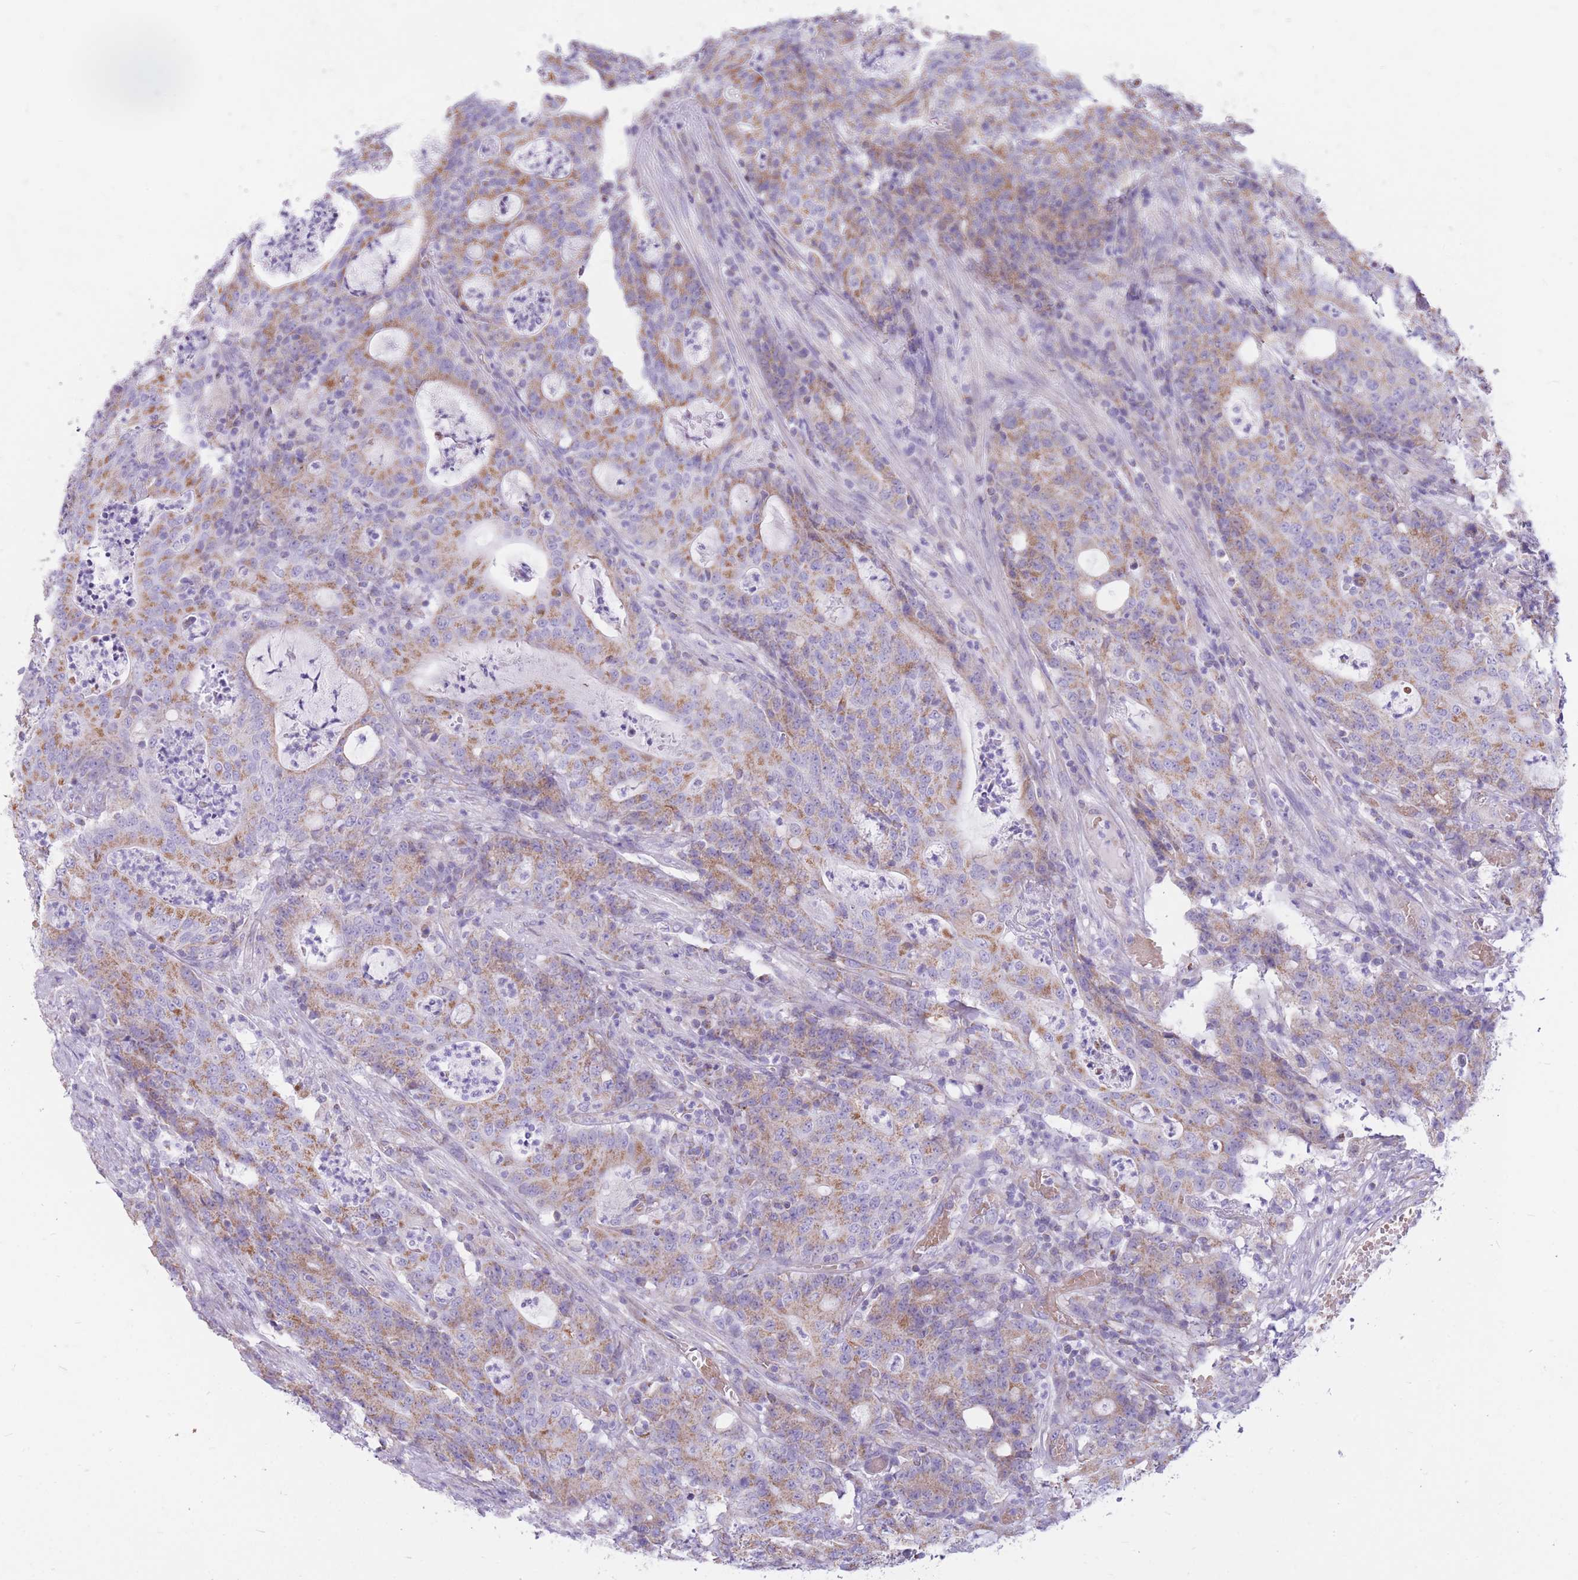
{"staining": {"intensity": "moderate", "quantity": "25%-75%", "location": "cytoplasmic/membranous"}, "tissue": "colorectal cancer", "cell_type": "Tumor cells", "image_type": "cancer", "snomed": [{"axis": "morphology", "description": "Adenocarcinoma, NOS"}, {"axis": "topography", "description": "Colon"}], "caption": "IHC (DAB (3,3'-diaminobenzidine)) staining of colorectal cancer displays moderate cytoplasmic/membranous protein positivity in approximately 25%-75% of tumor cells.", "gene": "PCSK1", "patient": {"sex": "male", "age": 83}}